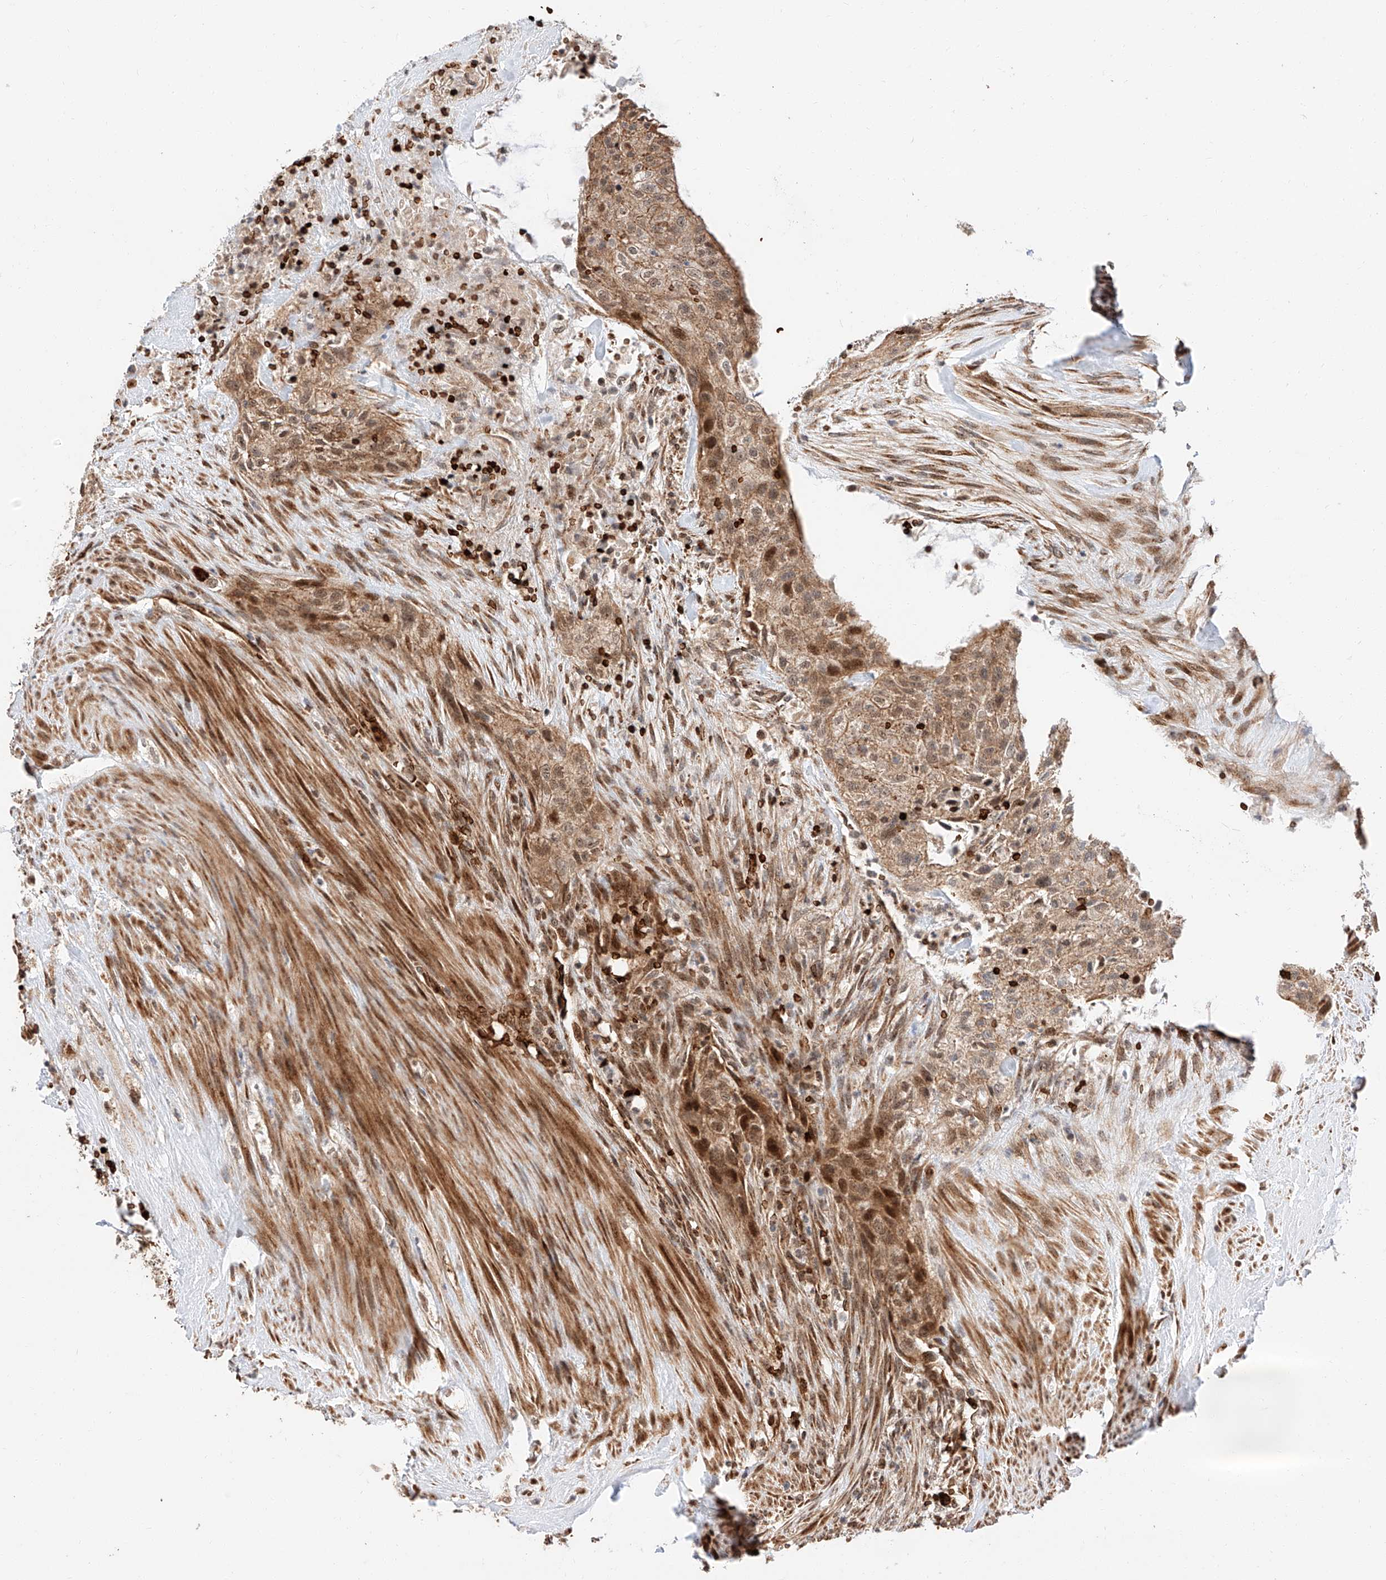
{"staining": {"intensity": "moderate", "quantity": ">75%", "location": "cytoplasmic/membranous,nuclear"}, "tissue": "urothelial cancer", "cell_type": "Tumor cells", "image_type": "cancer", "snomed": [{"axis": "morphology", "description": "Urothelial carcinoma, High grade"}, {"axis": "topography", "description": "Urinary bladder"}], "caption": "Protein staining of urothelial cancer tissue demonstrates moderate cytoplasmic/membranous and nuclear staining in about >75% of tumor cells.", "gene": "THTPA", "patient": {"sex": "male", "age": 35}}